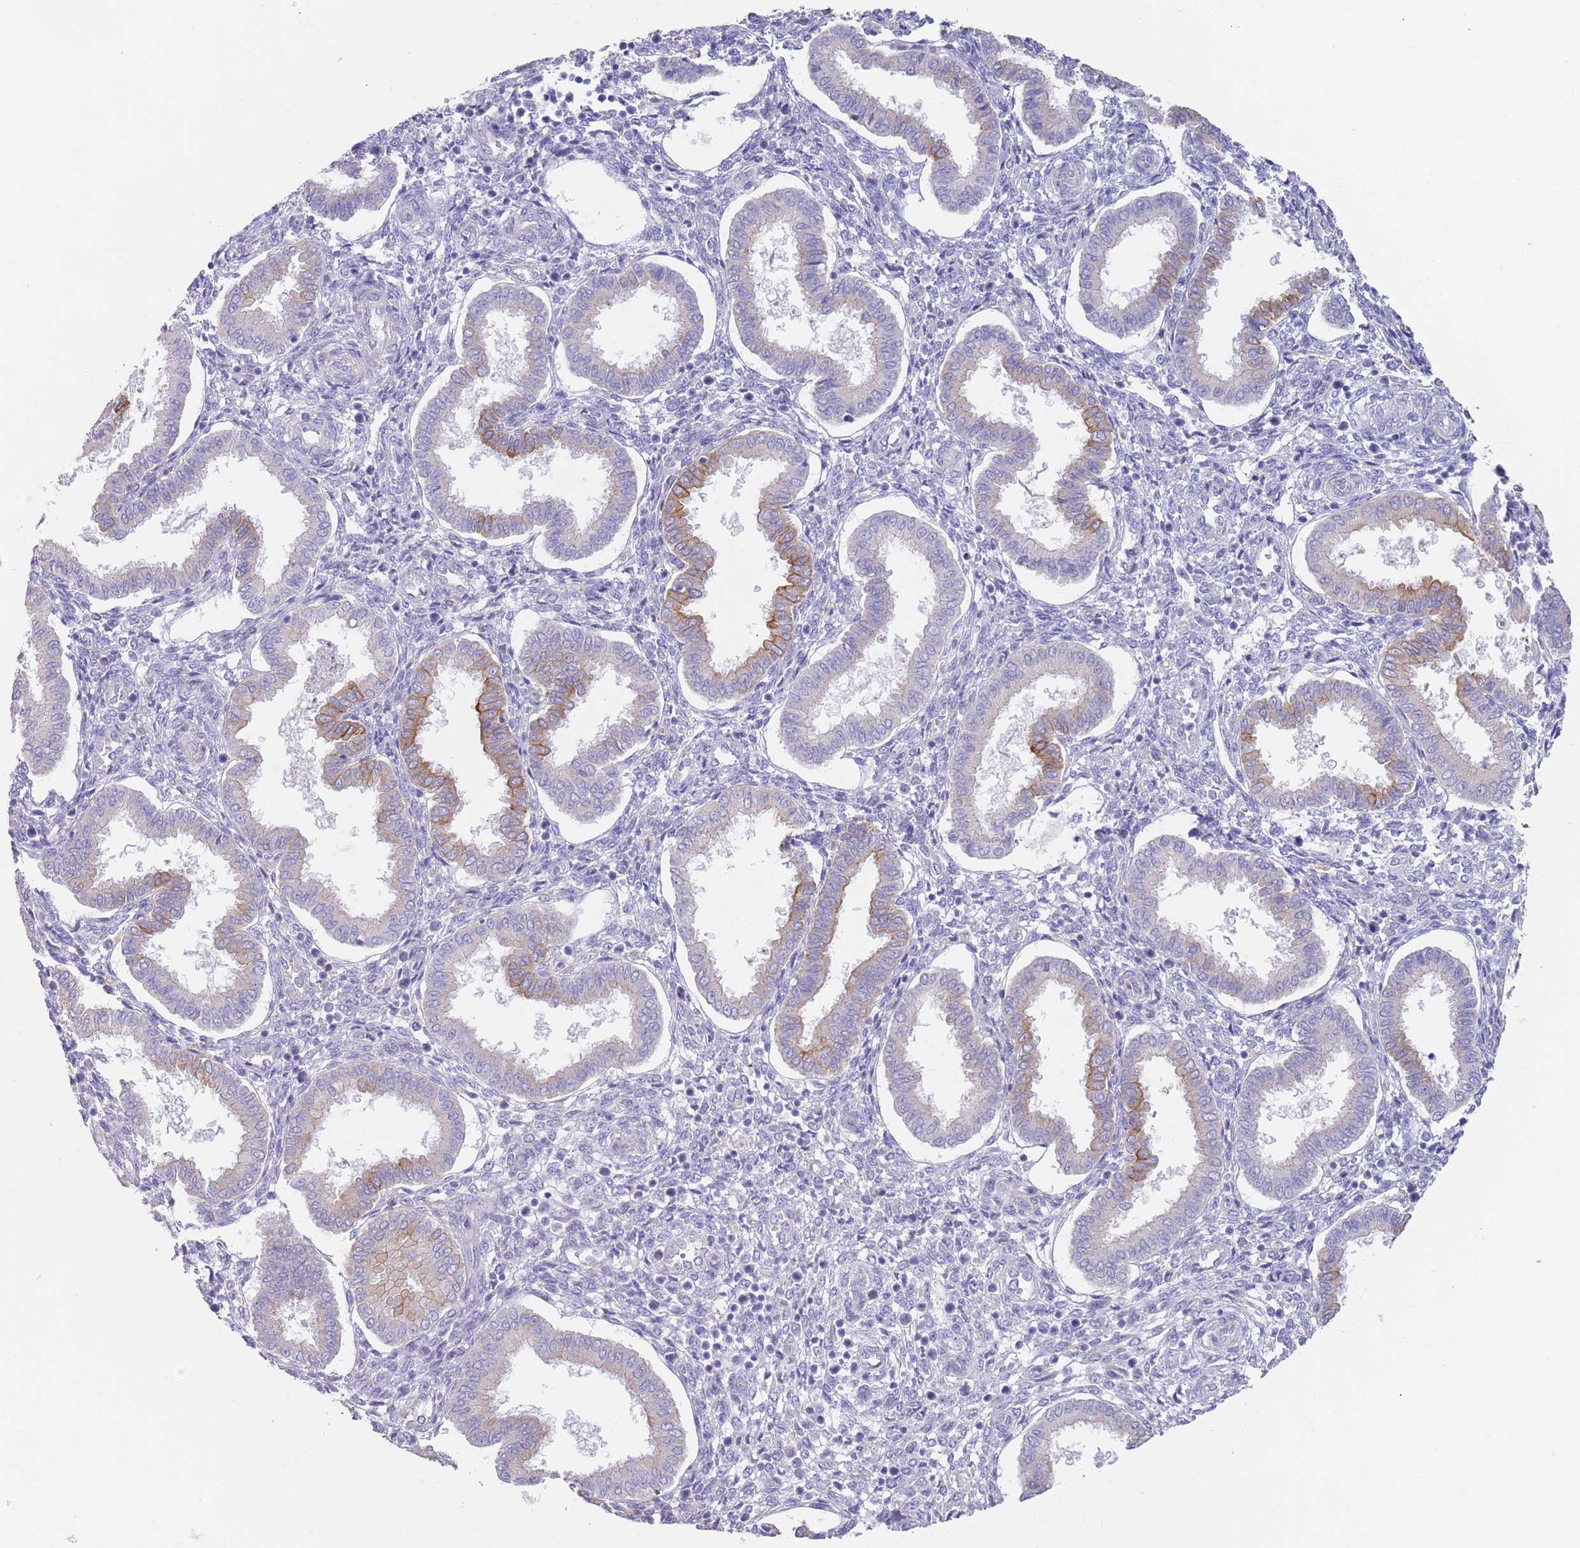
{"staining": {"intensity": "negative", "quantity": "none", "location": "none"}, "tissue": "endometrium", "cell_type": "Cells in endometrial stroma", "image_type": "normal", "snomed": [{"axis": "morphology", "description": "Normal tissue, NOS"}, {"axis": "topography", "description": "Endometrium"}], "caption": "DAB immunohistochemical staining of benign human endometrium shows no significant expression in cells in endometrial stroma. (Immunohistochemistry, brightfield microscopy, high magnification).", "gene": "CCDC149", "patient": {"sex": "female", "age": 24}}